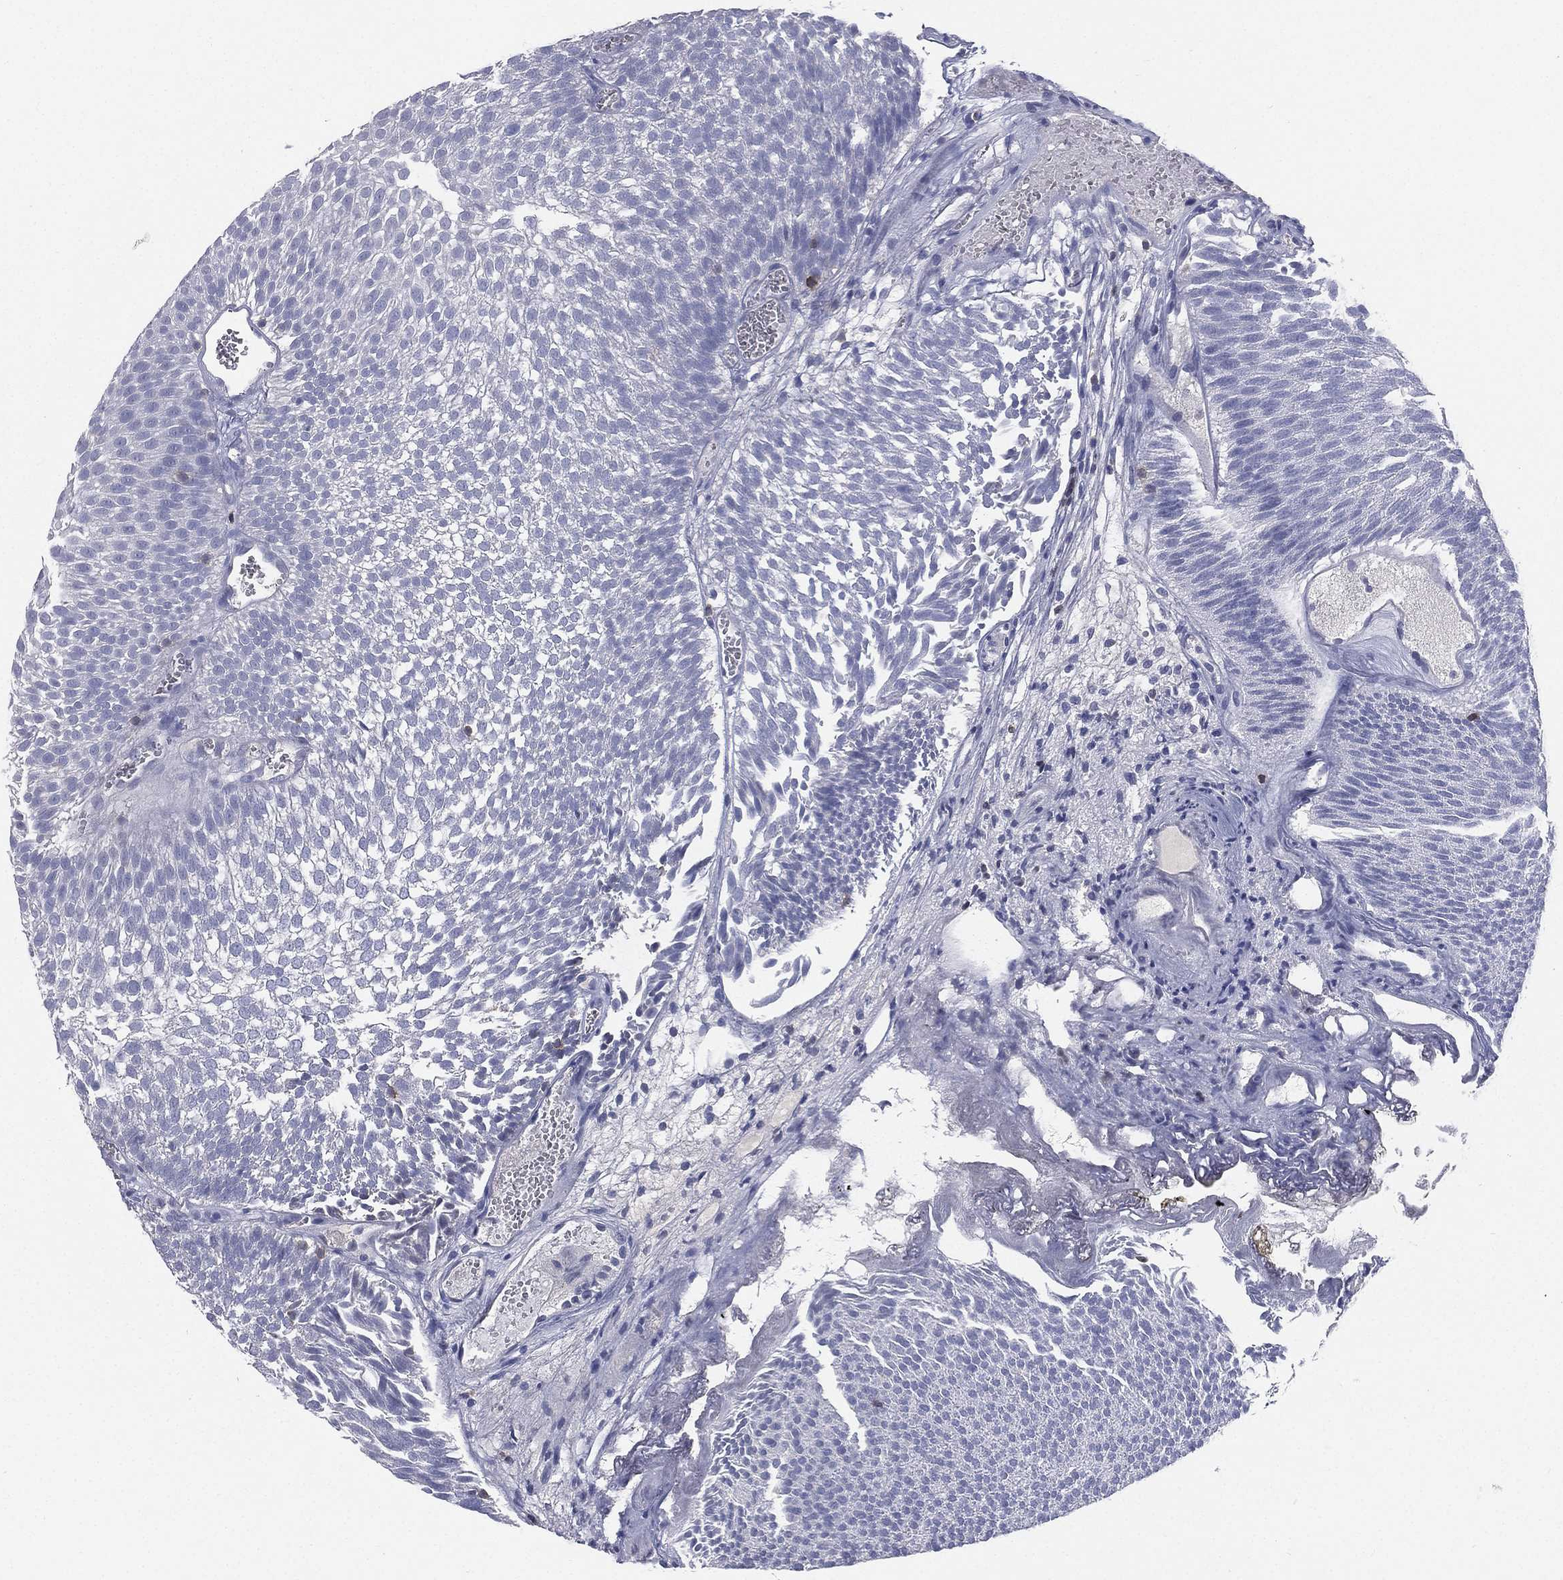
{"staining": {"intensity": "negative", "quantity": "none", "location": "none"}, "tissue": "urothelial cancer", "cell_type": "Tumor cells", "image_type": "cancer", "snomed": [{"axis": "morphology", "description": "Urothelial carcinoma, Low grade"}, {"axis": "topography", "description": "Urinary bladder"}], "caption": "Histopathology image shows no significant protein positivity in tumor cells of urothelial carcinoma (low-grade).", "gene": "CD3D", "patient": {"sex": "male", "age": 52}}